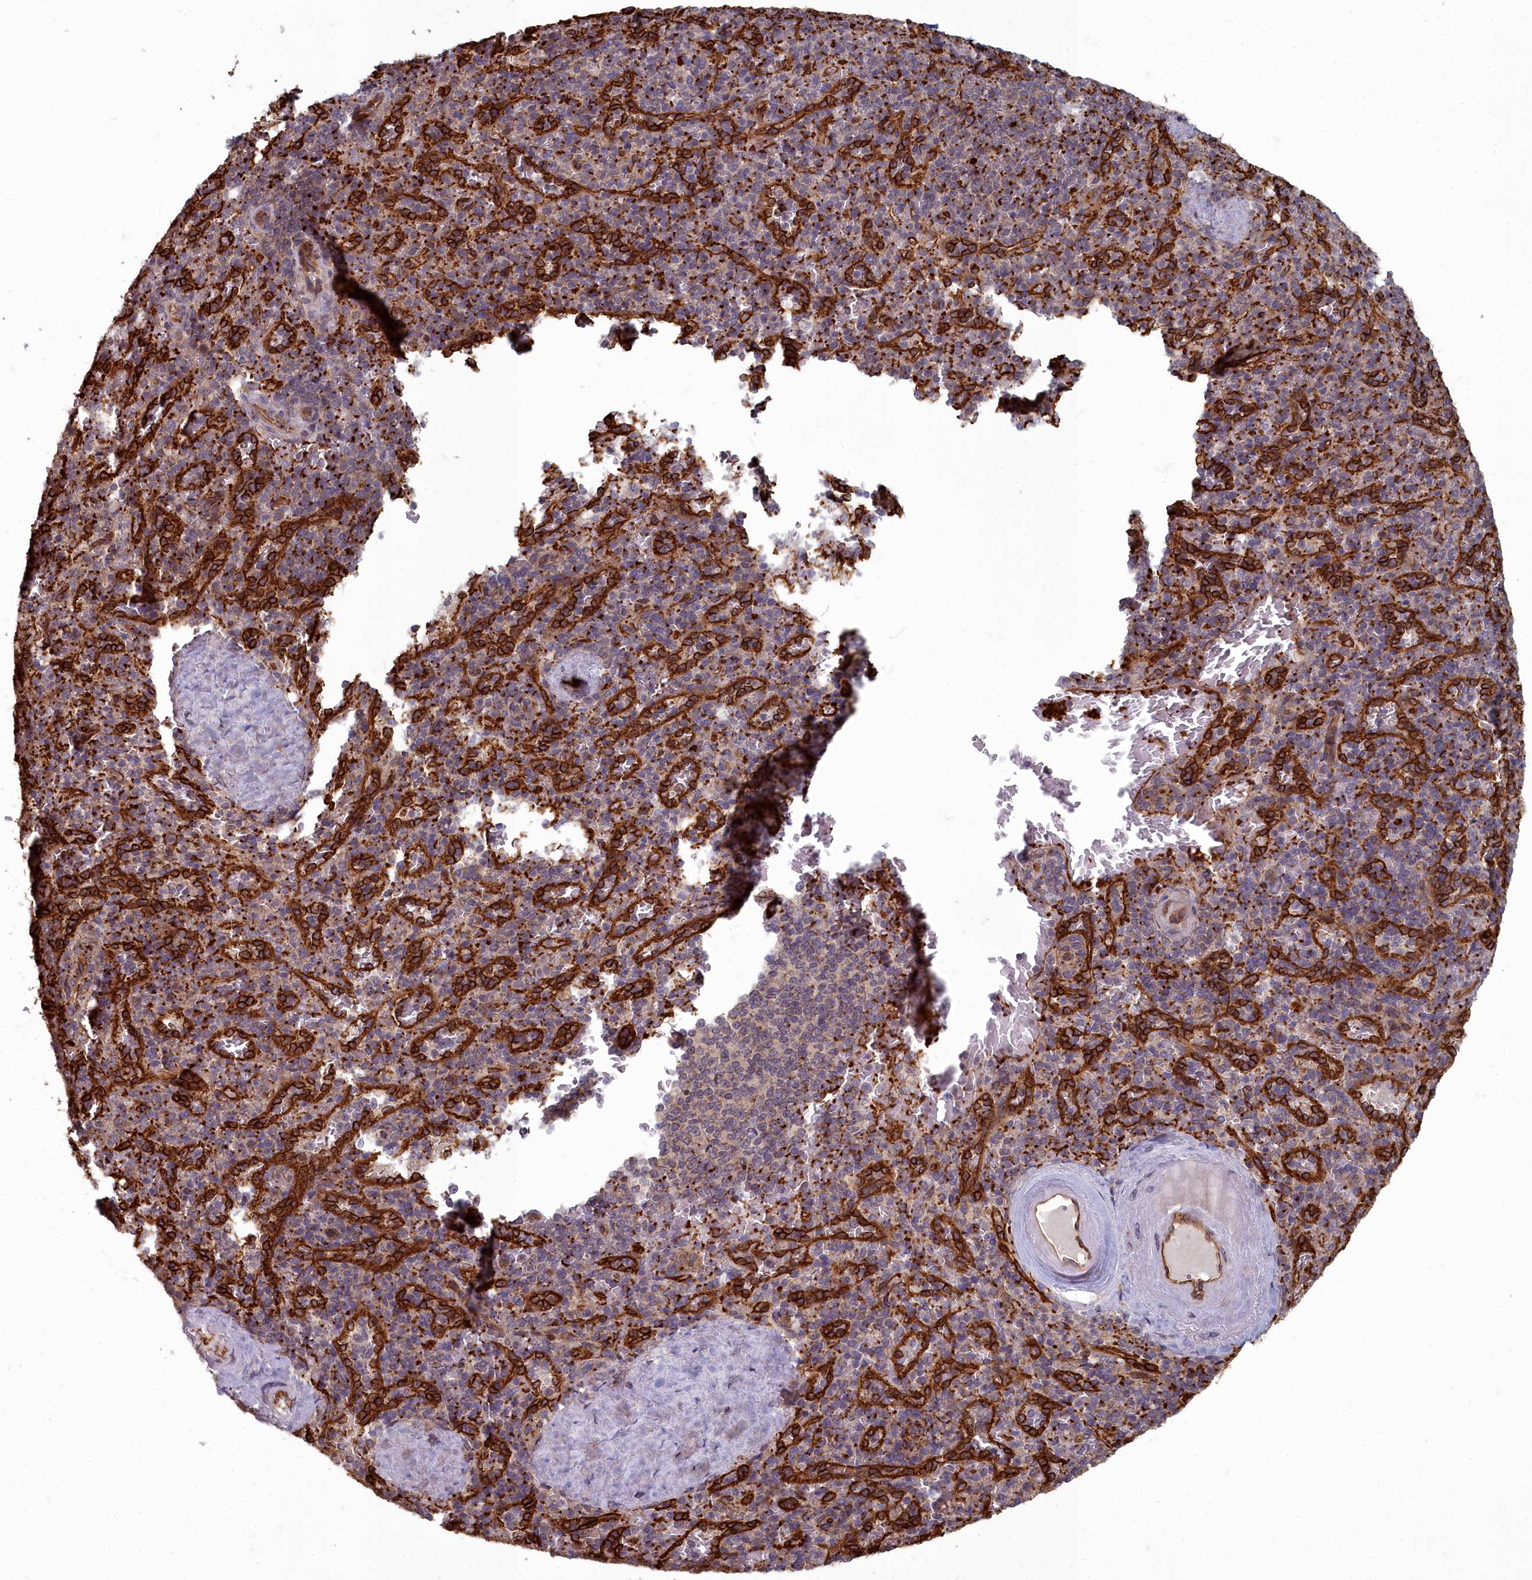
{"staining": {"intensity": "negative", "quantity": "none", "location": "none"}, "tissue": "spleen", "cell_type": "Cells in red pulp", "image_type": "normal", "snomed": [{"axis": "morphology", "description": "Normal tissue, NOS"}, {"axis": "topography", "description": "Spleen"}], "caption": "Histopathology image shows no protein expression in cells in red pulp of unremarkable spleen.", "gene": "TSPYL4", "patient": {"sex": "male", "age": 82}}